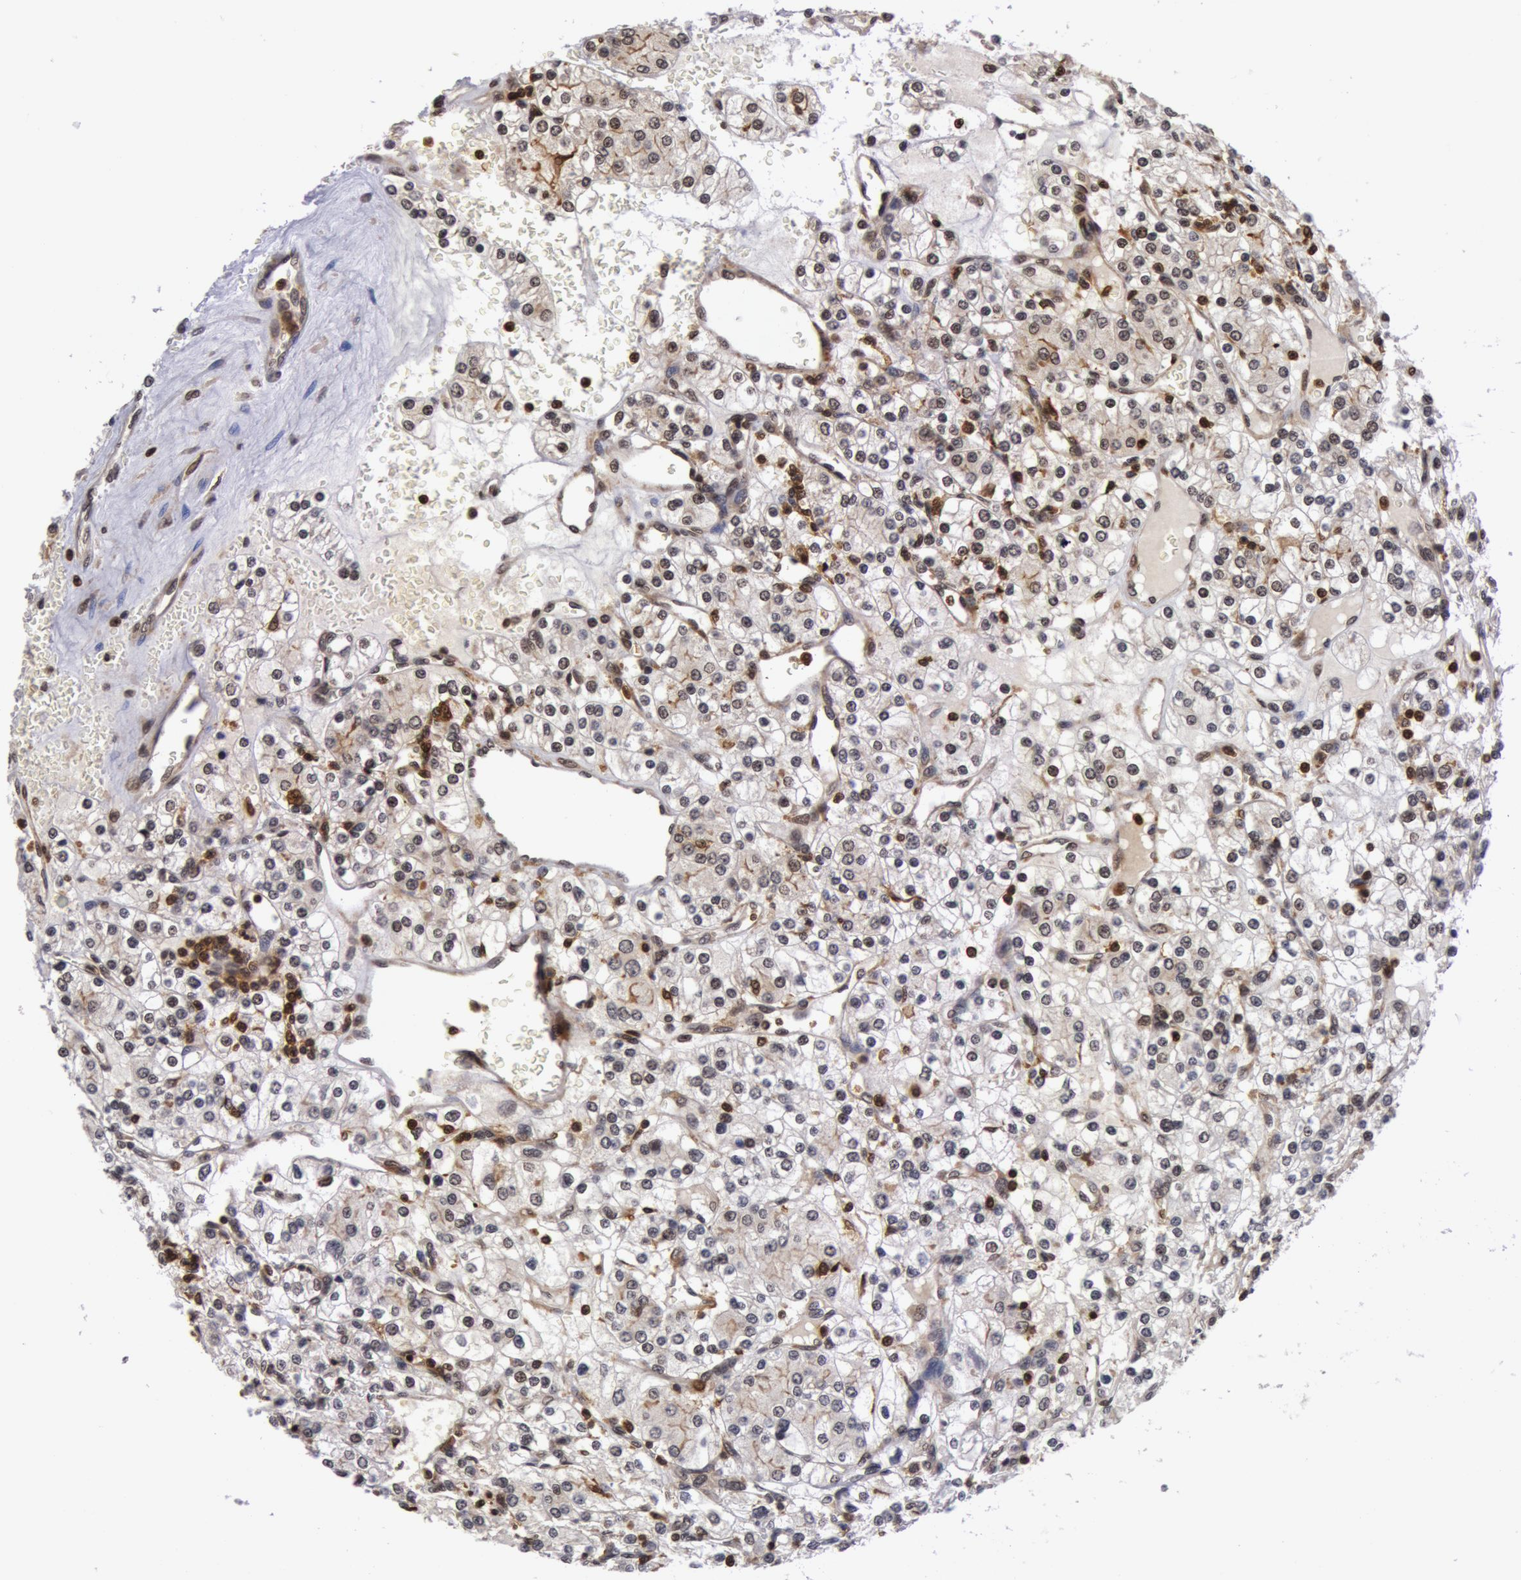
{"staining": {"intensity": "weak", "quantity": "25%-75%", "location": "nuclear"}, "tissue": "renal cancer", "cell_type": "Tumor cells", "image_type": "cancer", "snomed": [{"axis": "morphology", "description": "Adenocarcinoma, NOS"}, {"axis": "topography", "description": "Kidney"}], "caption": "Human renal cancer (adenocarcinoma) stained with a protein marker displays weak staining in tumor cells.", "gene": "ZNF350", "patient": {"sex": "female", "age": 62}}